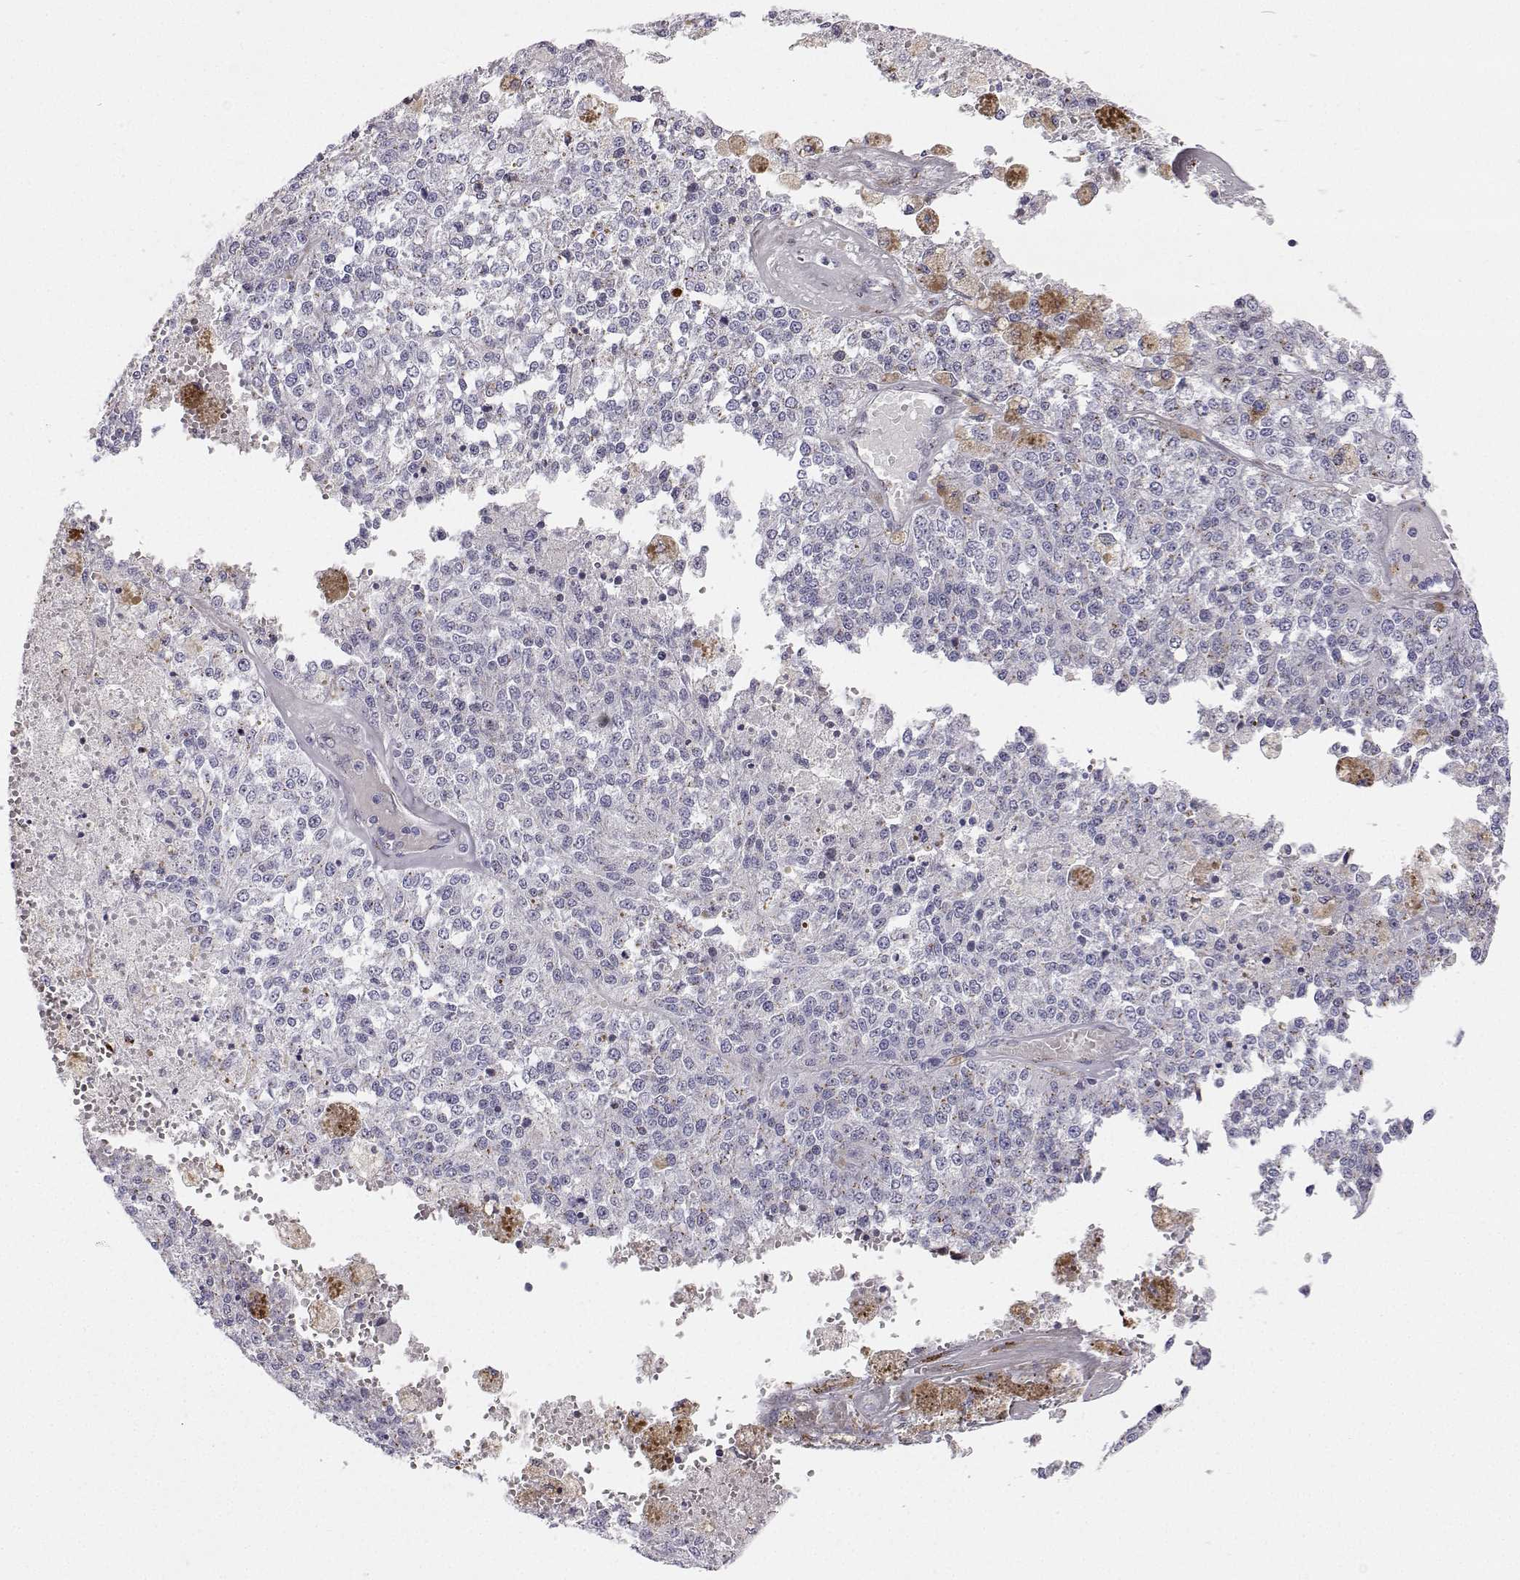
{"staining": {"intensity": "negative", "quantity": "none", "location": "none"}, "tissue": "melanoma", "cell_type": "Tumor cells", "image_type": "cancer", "snomed": [{"axis": "morphology", "description": "Malignant melanoma, Metastatic site"}, {"axis": "topography", "description": "Lymph node"}], "caption": "Tumor cells show no significant staining in melanoma.", "gene": "STARD13", "patient": {"sex": "female", "age": 64}}